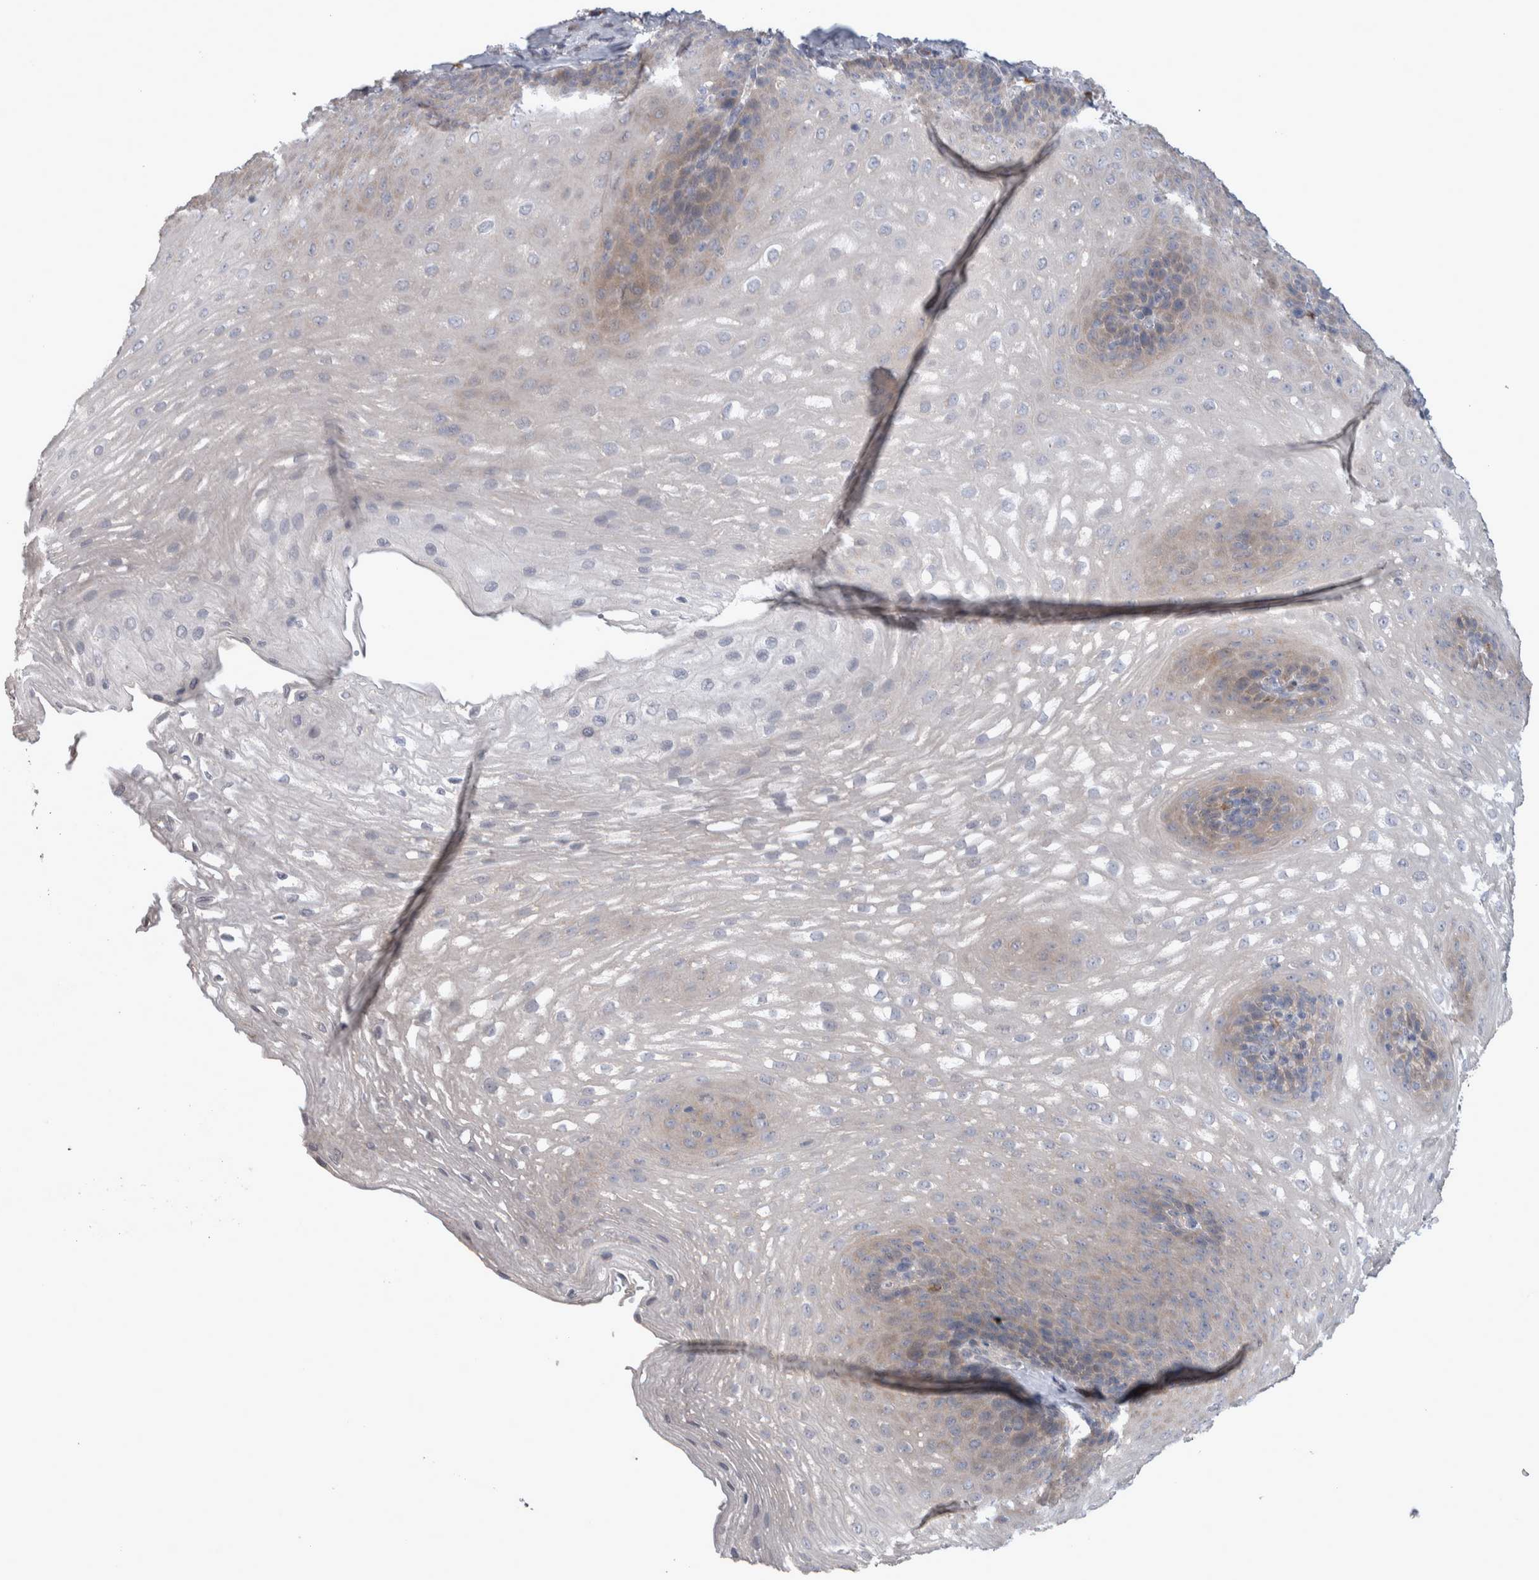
{"staining": {"intensity": "weak", "quantity": "25%-75%", "location": "cytoplasmic/membranous"}, "tissue": "esophagus", "cell_type": "Squamous epithelial cells", "image_type": "normal", "snomed": [{"axis": "morphology", "description": "Normal tissue, NOS"}, {"axis": "topography", "description": "Esophagus"}], "caption": "About 25%-75% of squamous epithelial cells in benign human esophagus demonstrate weak cytoplasmic/membranous protein staining as visualized by brown immunohistochemical staining.", "gene": "IBTK", "patient": {"sex": "female", "age": 66}}